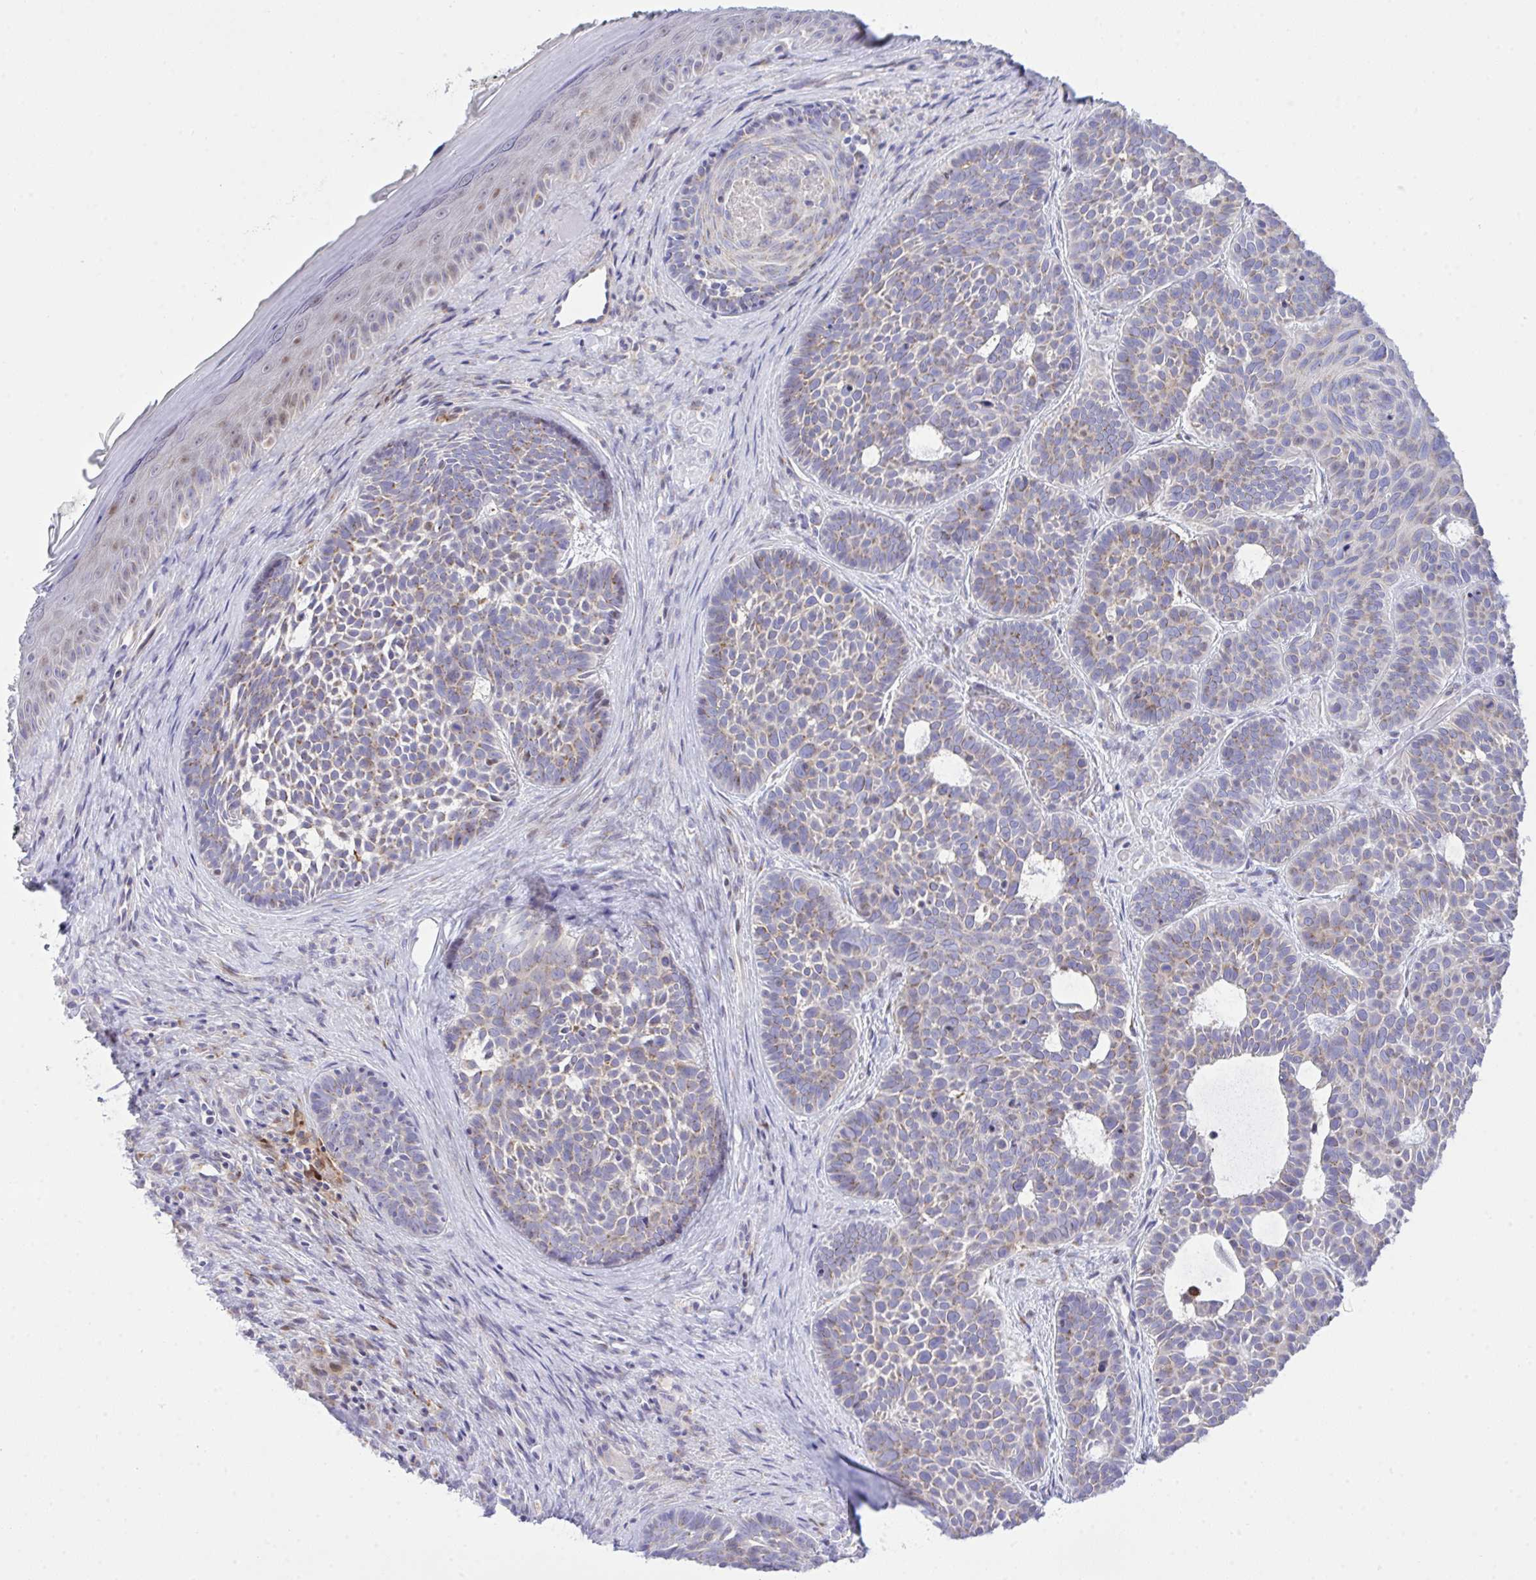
{"staining": {"intensity": "negative", "quantity": "none", "location": "none"}, "tissue": "skin cancer", "cell_type": "Tumor cells", "image_type": "cancer", "snomed": [{"axis": "morphology", "description": "Basal cell carcinoma"}, {"axis": "topography", "description": "Skin"}], "caption": "DAB (3,3'-diaminobenzidine) immunohistochemical staining of human skin cancer demonstrates no significant positivity in tumor cells.", "gene": "ZNF554", "patient": {"sex": "male", "age": 81}}